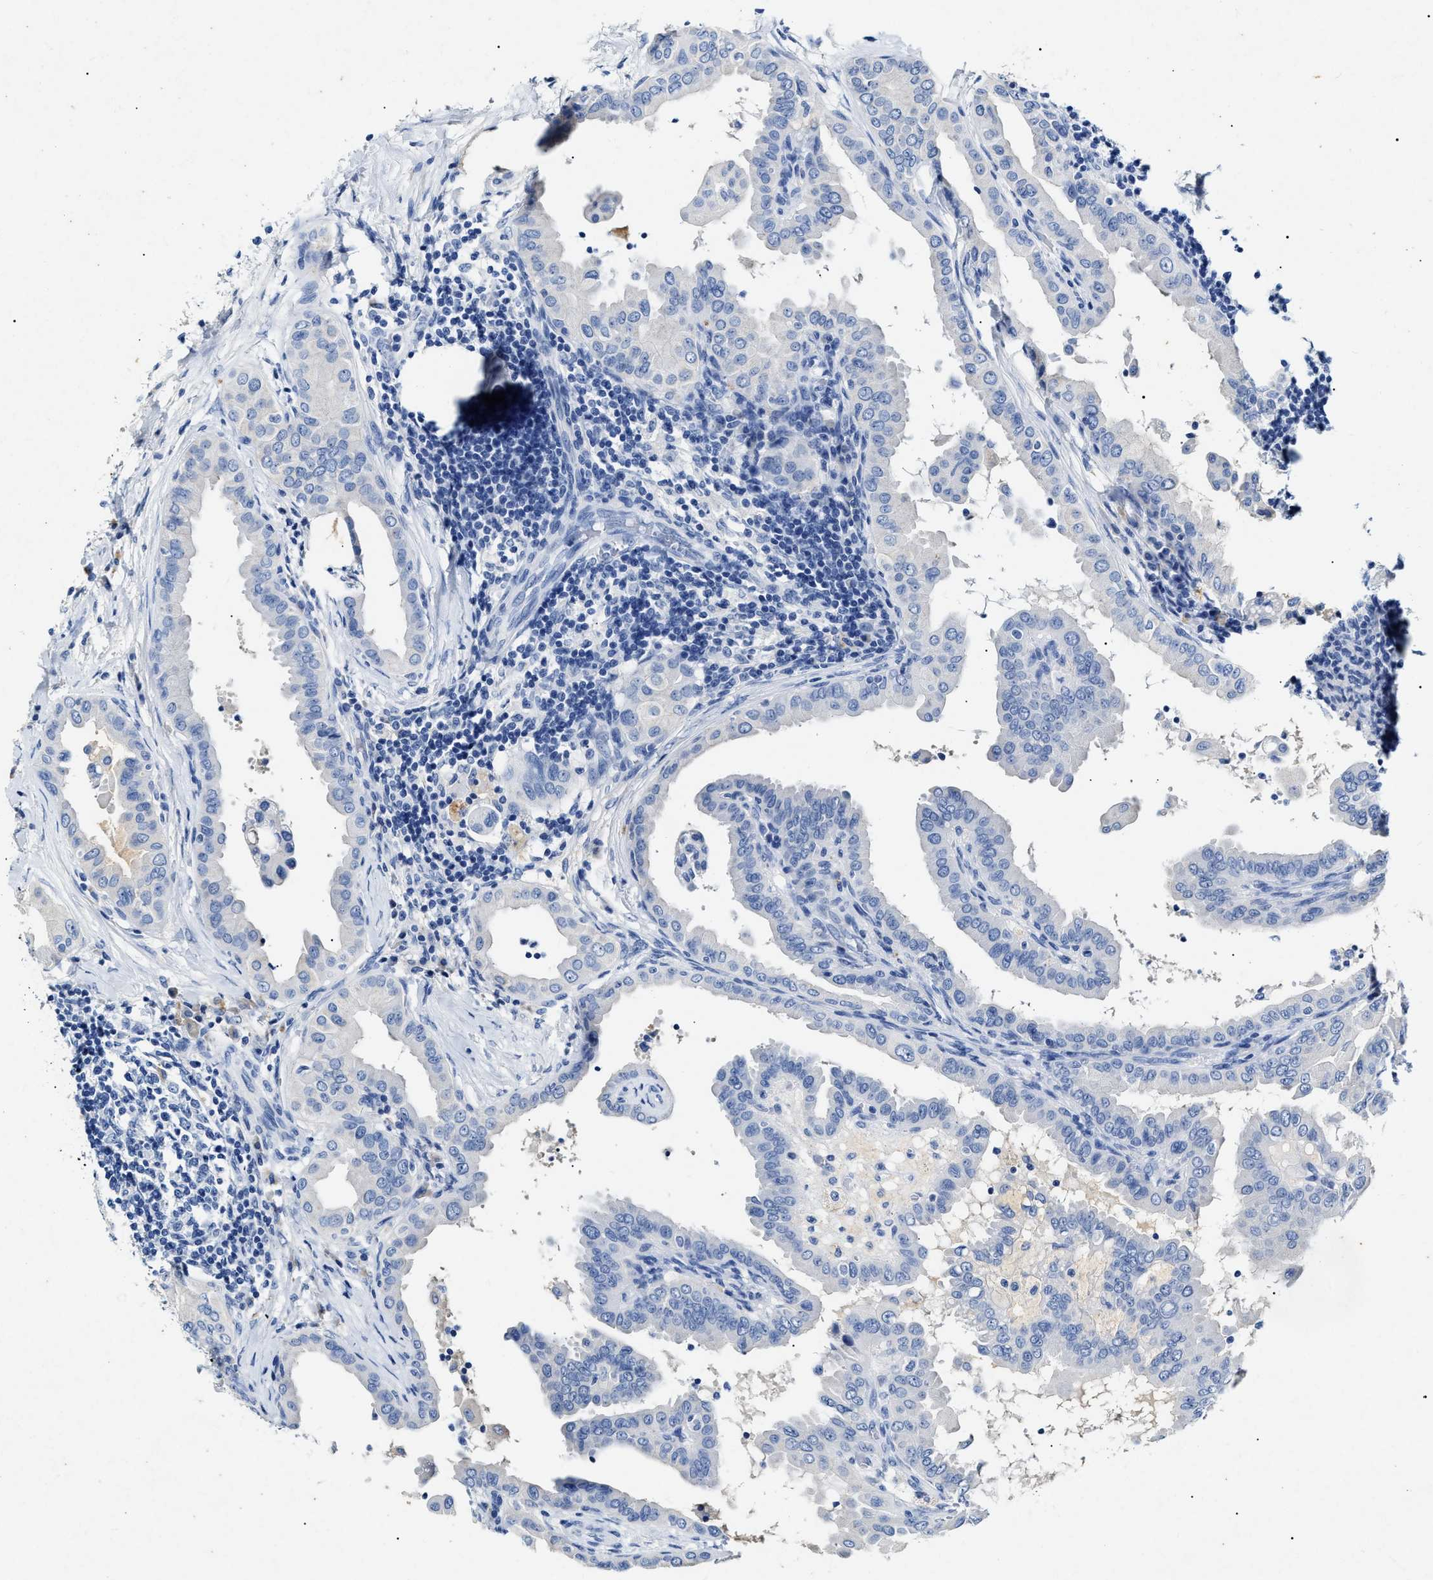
{"staining": {"intensity": "negative", "quantity": "none", "location": "none"}, "tissue": "thyroid cancer", "cell_type": "Tumor cells", "image_type": "cancer", "snomed": [{"axis": "morphology", "description": "Papillary adenocarcinoma, NOS"}, {"axis": "topography", "description": "Thyroid gland"}], "caption": "Immunohistochemistry (IHC) histopathology image of neoplastic tissue: thyroid cancer (papillary adenocarcinoma) stained with DAB demonstrates no significant protein staining in tumor cells.", "gene": "LRRC8E", "patient": {"sex": "male", "age": 33}}